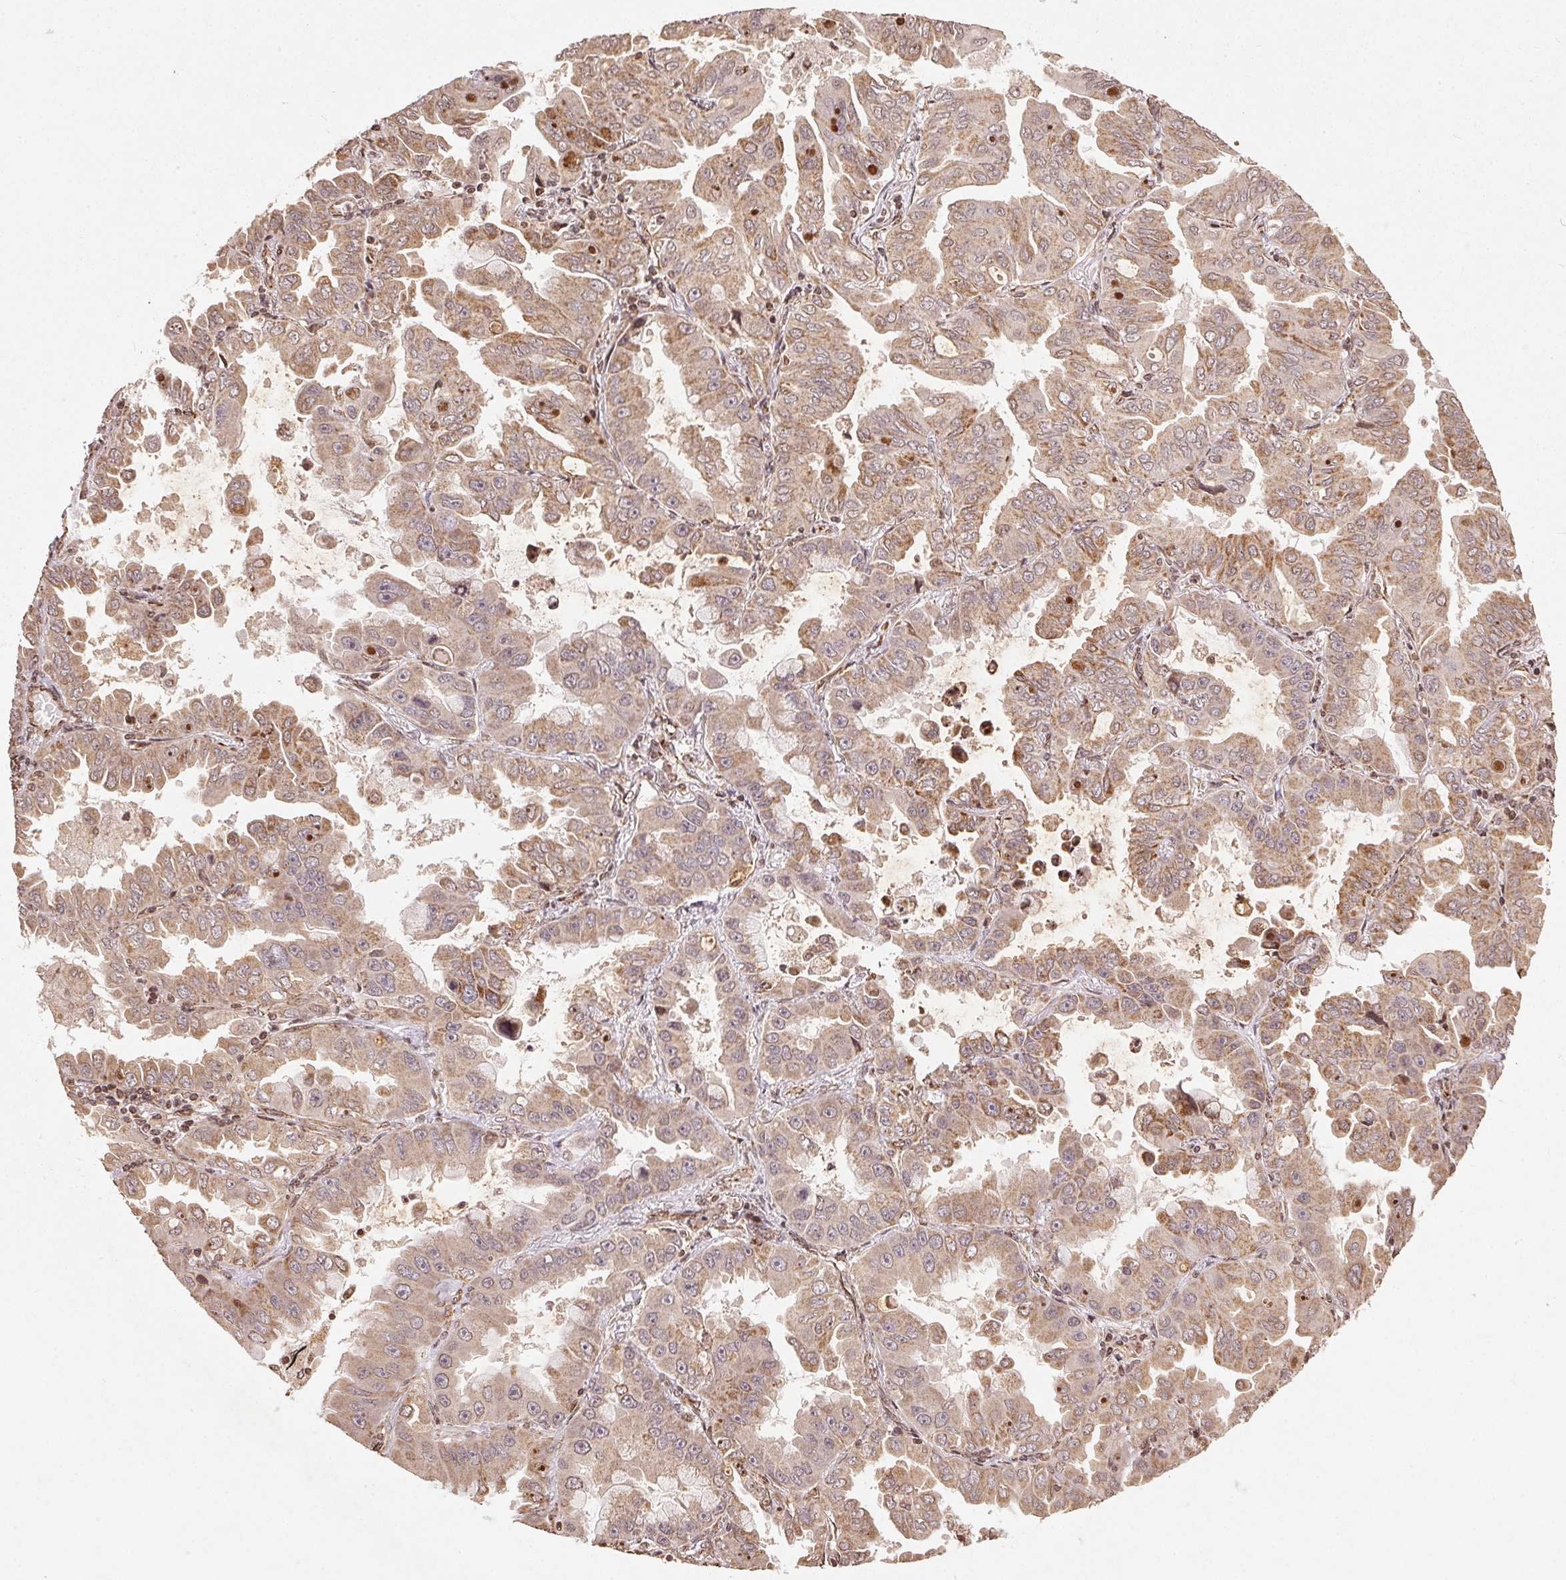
{"staining": {"intensity": "moderate", "quantity": ">75%", "location": "cytoplasmic/membranous"}, "tissue": "lung cancer", "cell_type": "Tumor cells", "image_type": "cancer", "snomed": [{"axis": "morphology", "description": "Adenocarcinoma, NOS"}, {"axis": "topography", "description": "Lung"}], "caption": "Immunohistochemistry (IHC) staining of lung adenocarcinoma, which exhibits medium levels of moderate cytoplasmic/membranous positivity in about >75% of tumor cells indicating moderate cytoplasmic/membranous protein staining. The staining was performed using DAB (3,3'-diaminobenzidine) (brown) for protein detection and nuclei were counterstained in hematoxylin (blue).", "gene": "SPRED2", "patient": {"sex": "male", "age": 64}}